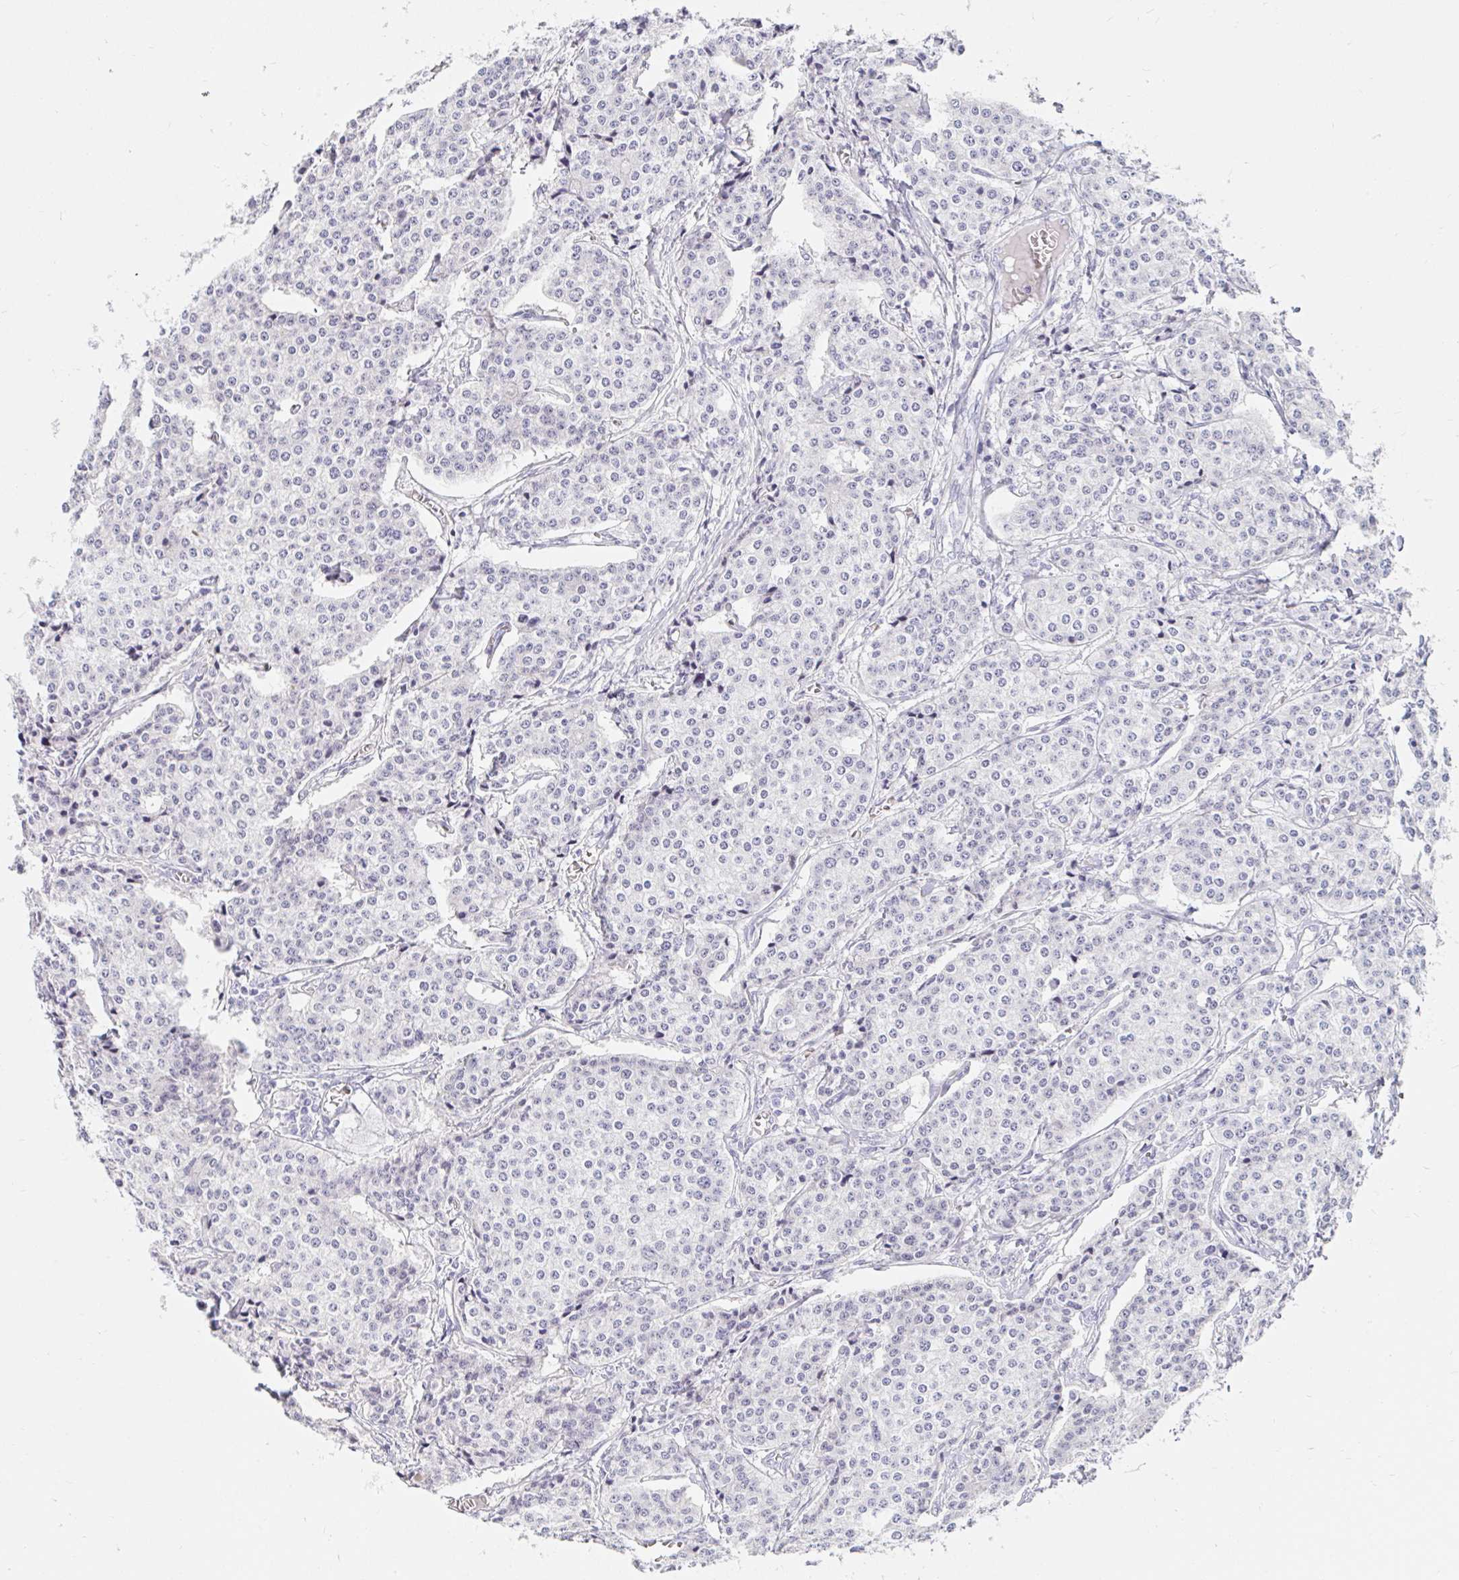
{"staining": {"intensity": "negative", "quantity": "none", "location": "none"}, "tissue": "carcinoid", "cell_type": "Tumor cells", "image_type": "cancer", "snomed": [{"axis": "morphology", "description": "Carcinoid, malignant, NOS"}, {"axis": "topography", "description": "Small intestine"}], "caption": "Tumor cells are negative for protein expression in human carcinoid (malignant). (Immunohistochemistry, brightfield microscopy, high magnification).", "gene": "OR6T1", "patient": {"sex": "female", "age": 64}}